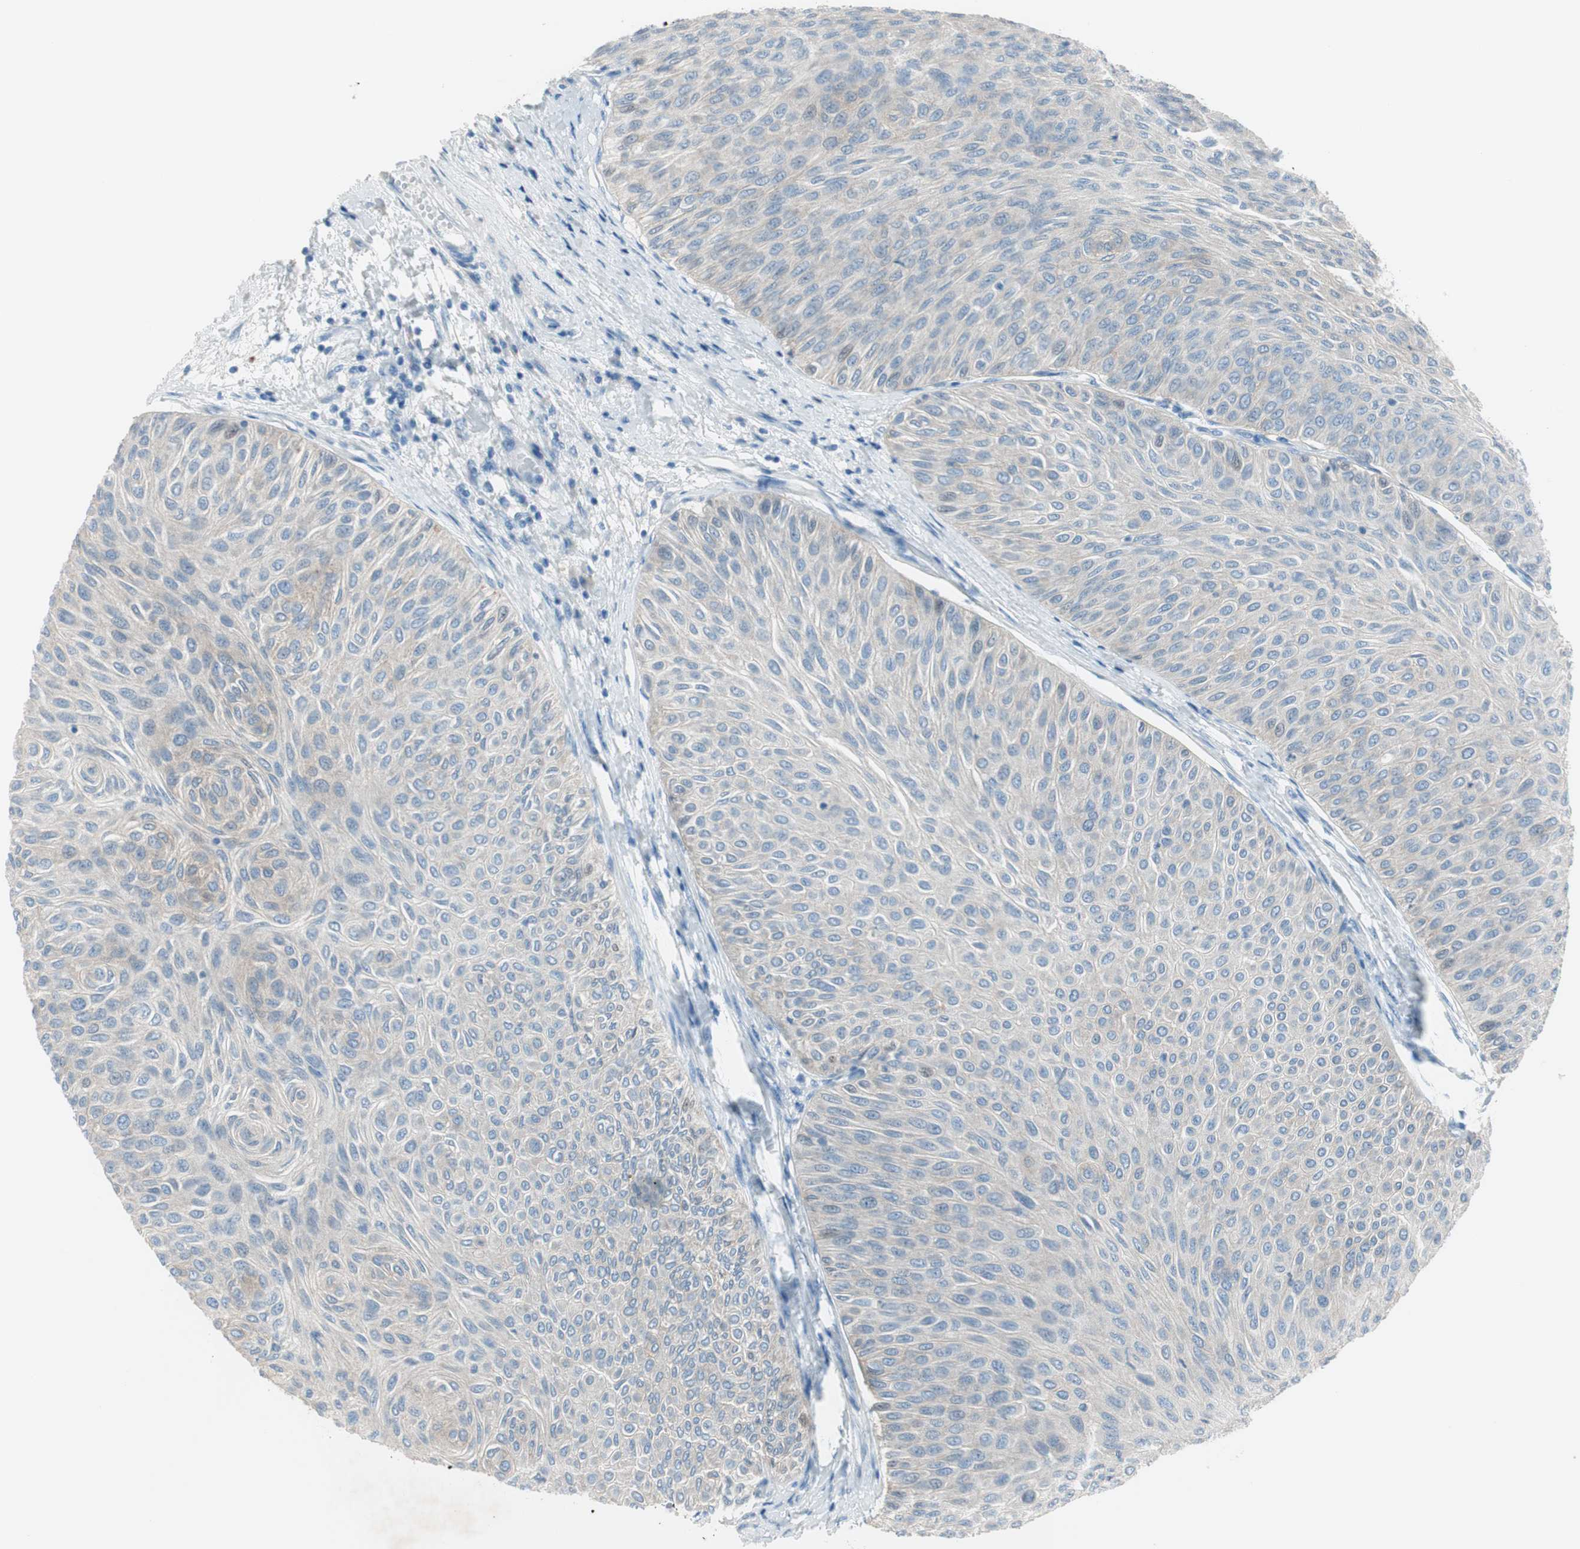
{"staining": {"intensity": "weak", "quantity": "25%-75%", "location": "cytoplasmic/membranous"}, "tissue": "urothelial cancer", "cell_type": "Tumor cells", "image_type": "cancer", "snomed": [{"axis": "morphology", "description": "Urothelial carcinoma, Low grade"}, {"axis": "topography", "description": "Urinary bladder"}], "caption": "Tumor cells exhibit low levels of weak cytoplasmic/membranous staining in about 25%-75% of cells in human urothelial cancer.", "gene": "PRRG4", "patient": {"sex": "male", "age": 78}}